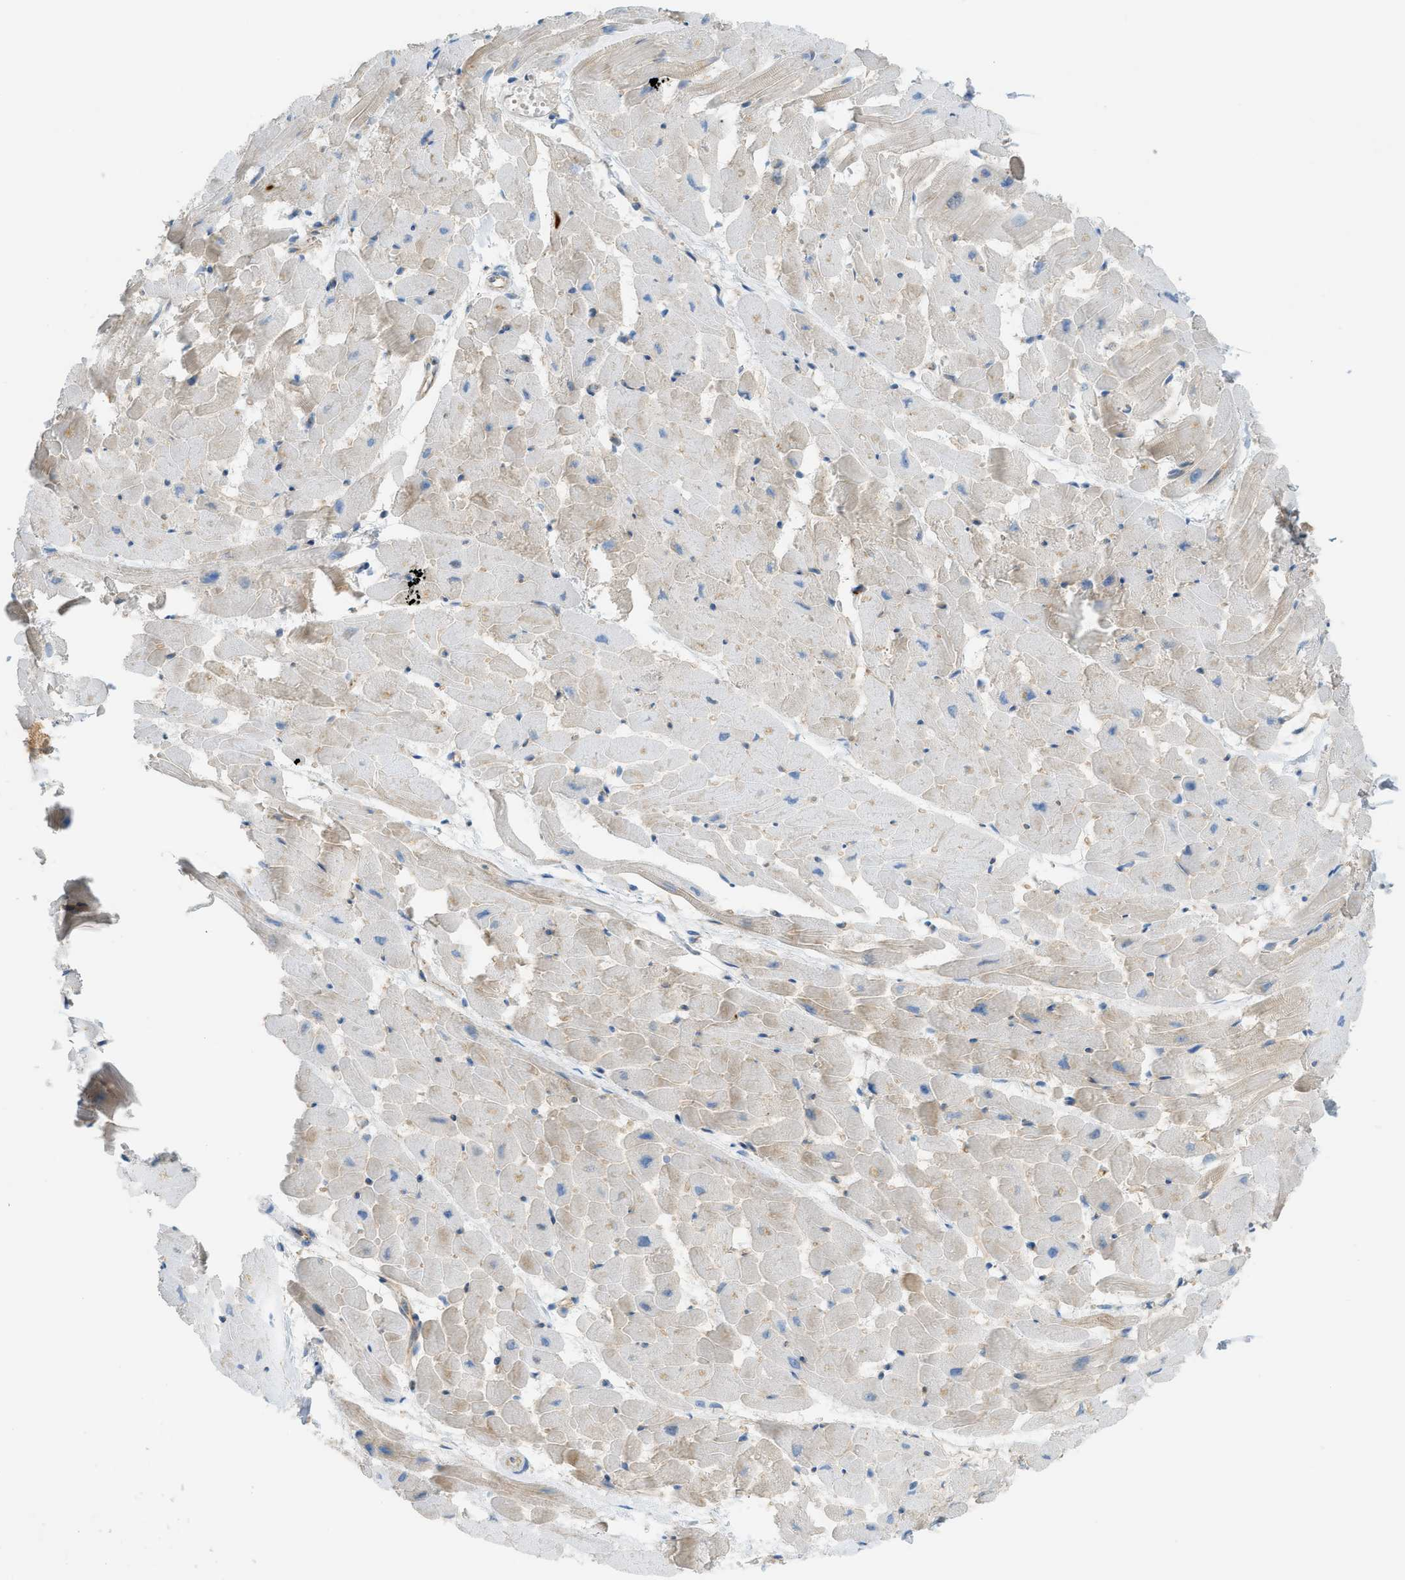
{"staining": {"intensity": "weak", "quantity": "25%-75%", "location": "cytoplasmic/membranous"}, "tissue": "heart muscle", "cell_type": "Cardiomyocytes", "image_type": "normal", "snomed": [{"axis": "morphology", "description": "Normal tissue, NOS"}, {"axis": "topography", "description": "Heart"}], "caption": "IHC image of unremarkable heart muscle stained for a protein (brown), which shows low levels of weak cytoplasmic/membranous staining in approximately 25%-75% of cardiomyocytes.", "gene": "GRK6", "patient": {"sex": "female", "age": 19}}